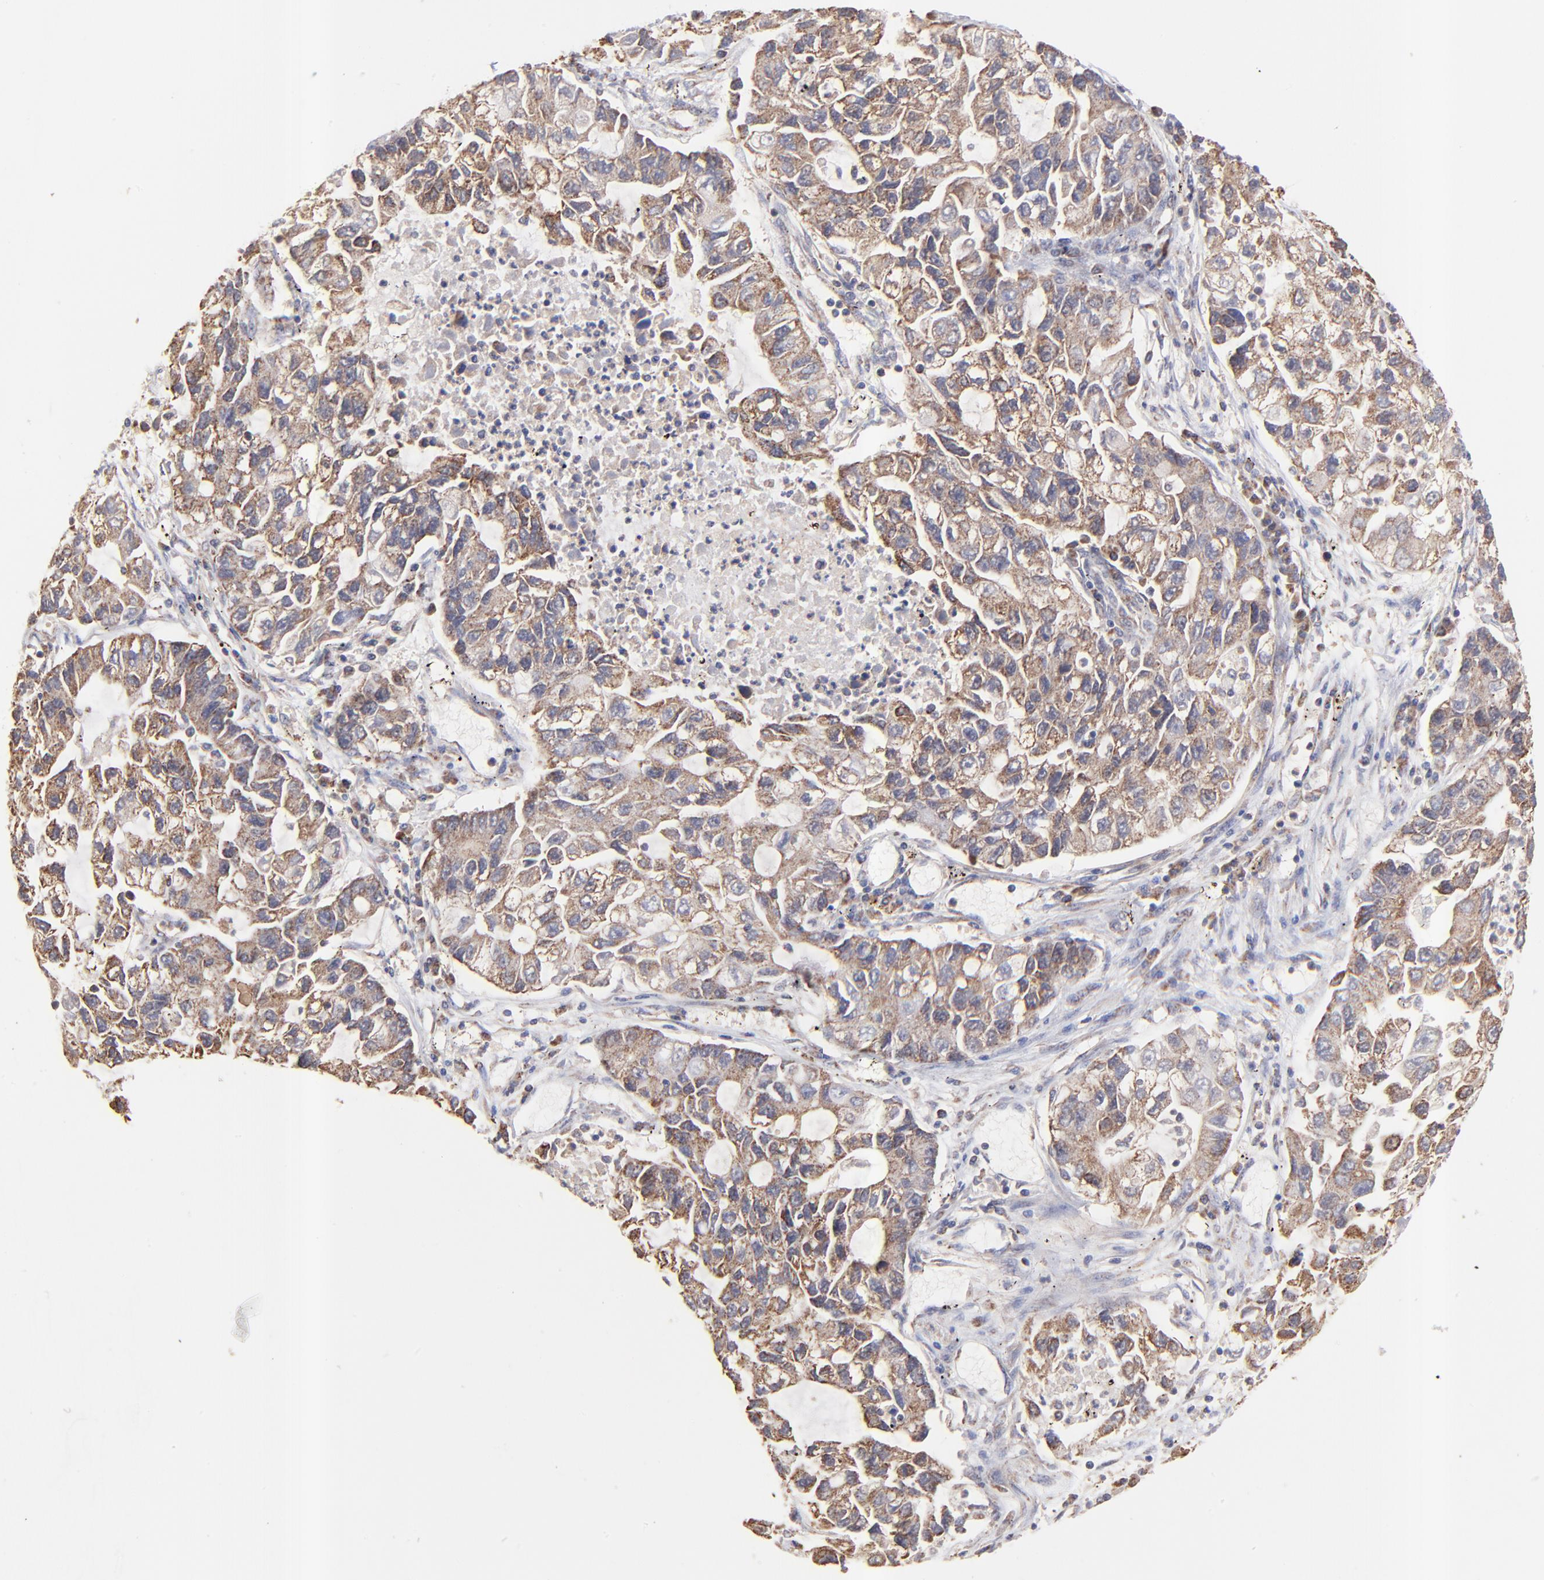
{"staining": {"intensity": "moderate", "quantity": ">75%", "location": "cytoplasmic/membranous"}, "tissue": "lung cancer", "cell_type": "Tumor cells", "image_type": "cancer", "snomed": [{"axis": "morphology", "description": "Adenocarcinoma, NOS"}, {"axis": "topography", "description": "Lung"}], "caption": "Immunohistochemical staining of lung adenocarcinoma displays moderate cytoplasmic/membranous protein expression in approximately >75% of tumor cells.", "gene": "BAIAP2L2", "patient": {"sex": "female", "age": 51}}